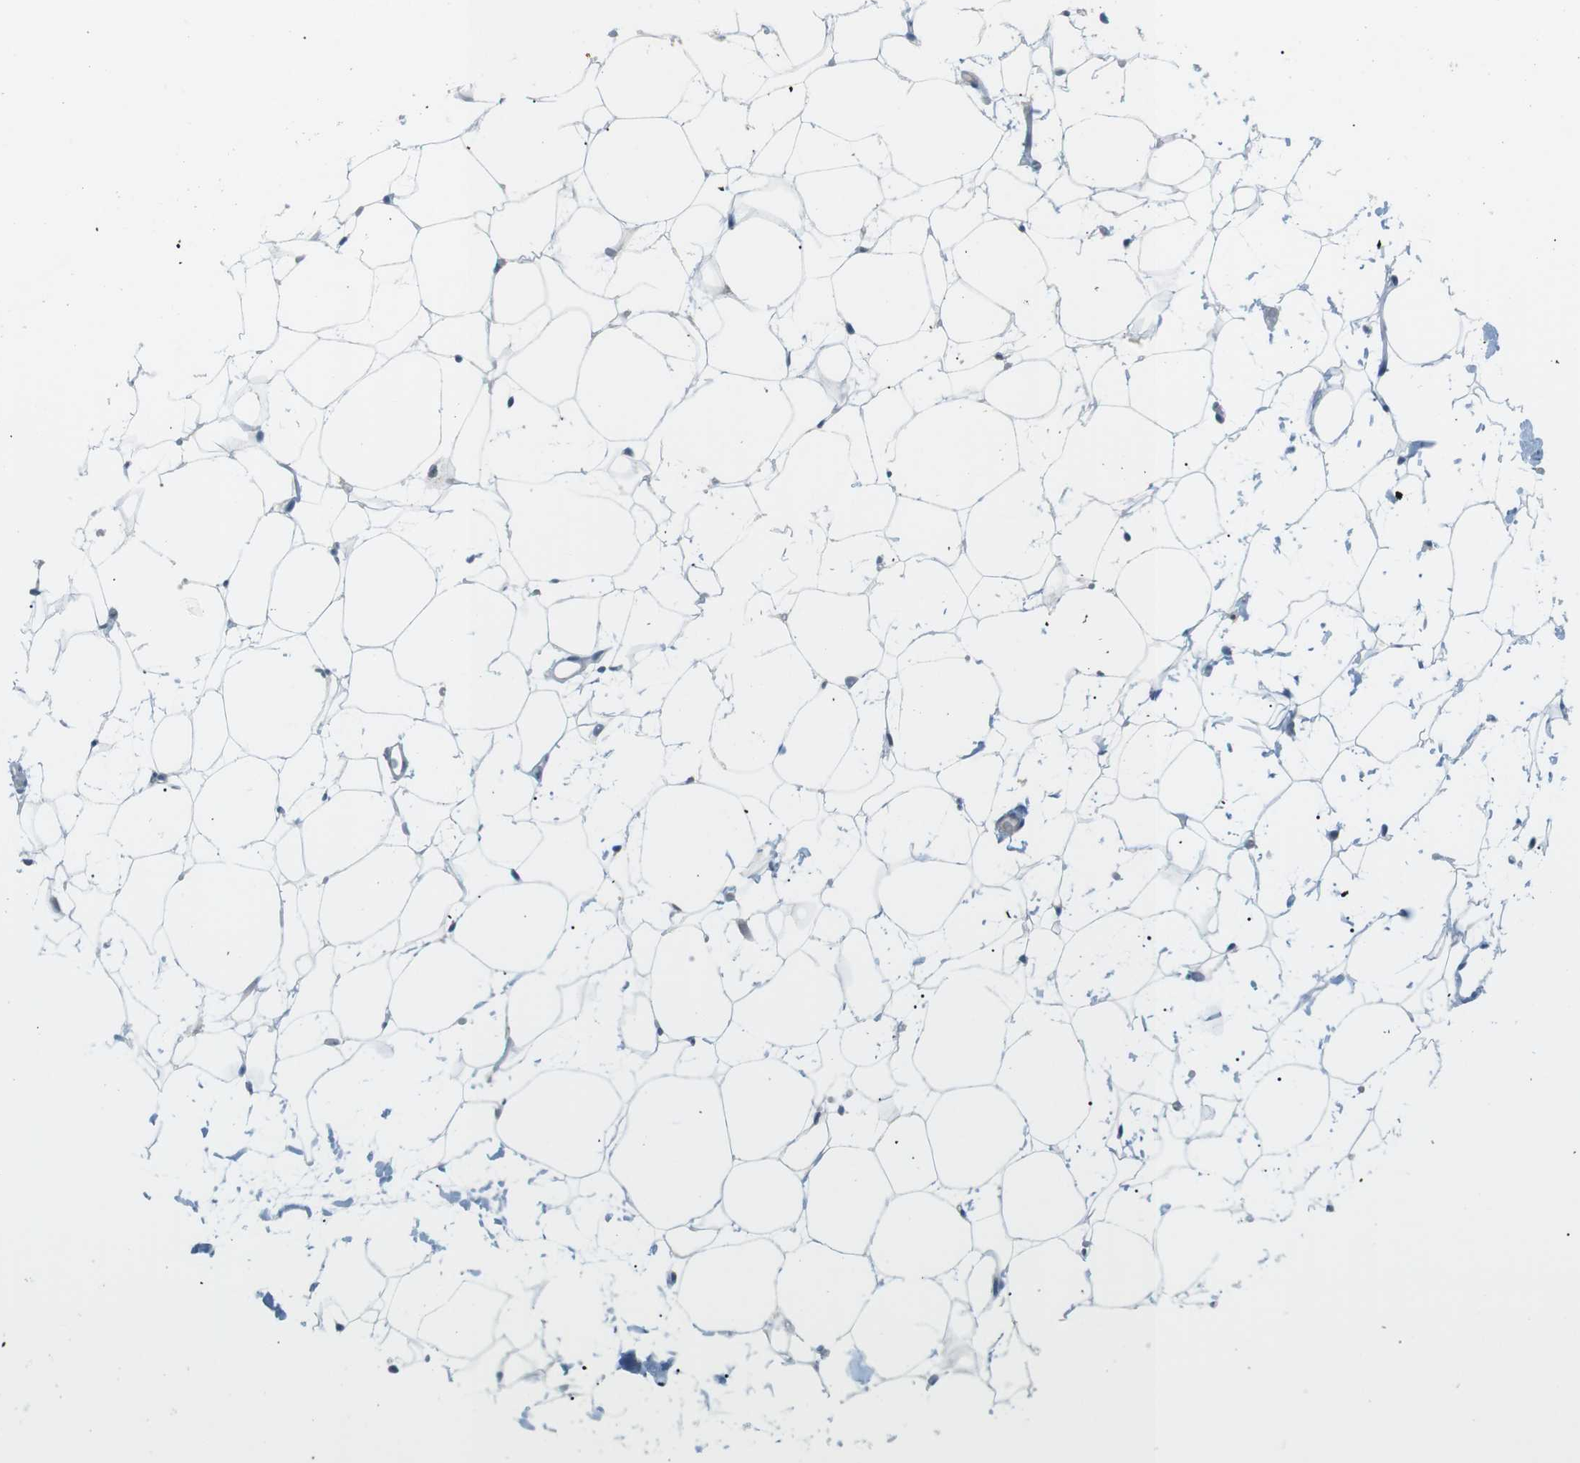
{"staining": {"intensity": "negative", "quantity": "none", "location": "none"}, "tissue": "adipose tissue", "cell_type": "Adipocytes", "image_type": "normal", "snomed": [{"axis": "morphology", "description": "Normal tissue, NOS"}, {"axis": "topography", "description": "Breast"}, {"axis": "topography", "description": "Soft tissue"}], "caption": "This is an immunohistochemistry (IHC) histopathology image of unremarkable human adipose tissue. There is no staining in adipocytes.", "gene": "RTN3", "patient": {"sex": "female", "age": 75}}